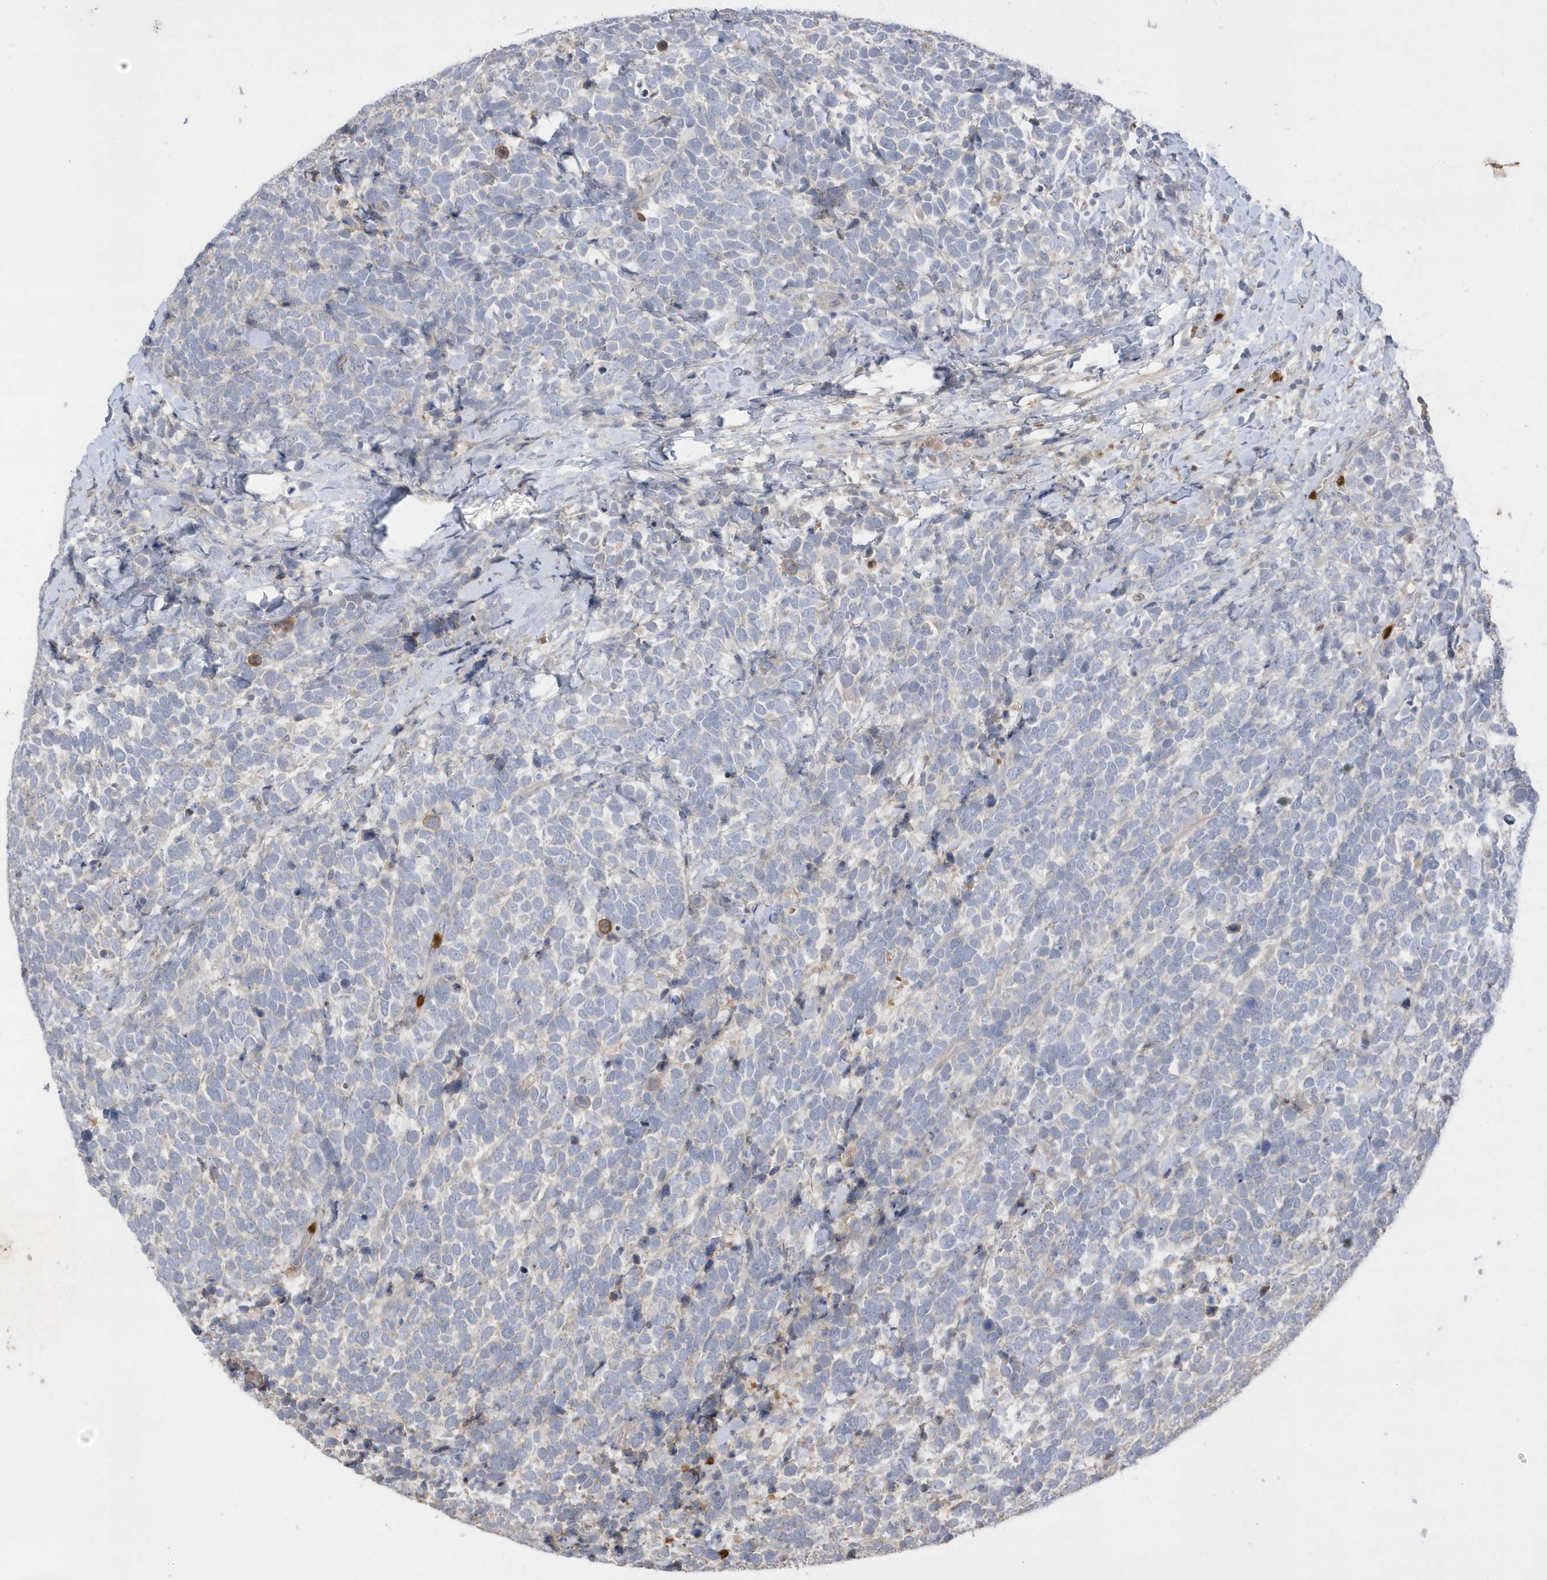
{"staining": {"intensity": "negative", "quantity": "none", "location": "none"}, "tissue": "urothelial cancer", "cell_type": "Tumor cells", "image_type": "cancer", "snomed": [{"axis": "morphology", "description": "Urothelial carcinoma, High grade"}, {"axis": "topography", "description": "Urinary bladder"}], "caption": "Protein analysis of urothelial cancer shows no significant staining in tumor cells. Brightfield microscopy of IHC stained with DAB (brown) and hematoxylin (blue), captured at high magnification.", "gene": "DPP9", "patient": {"sex": "female", "age": 82}}